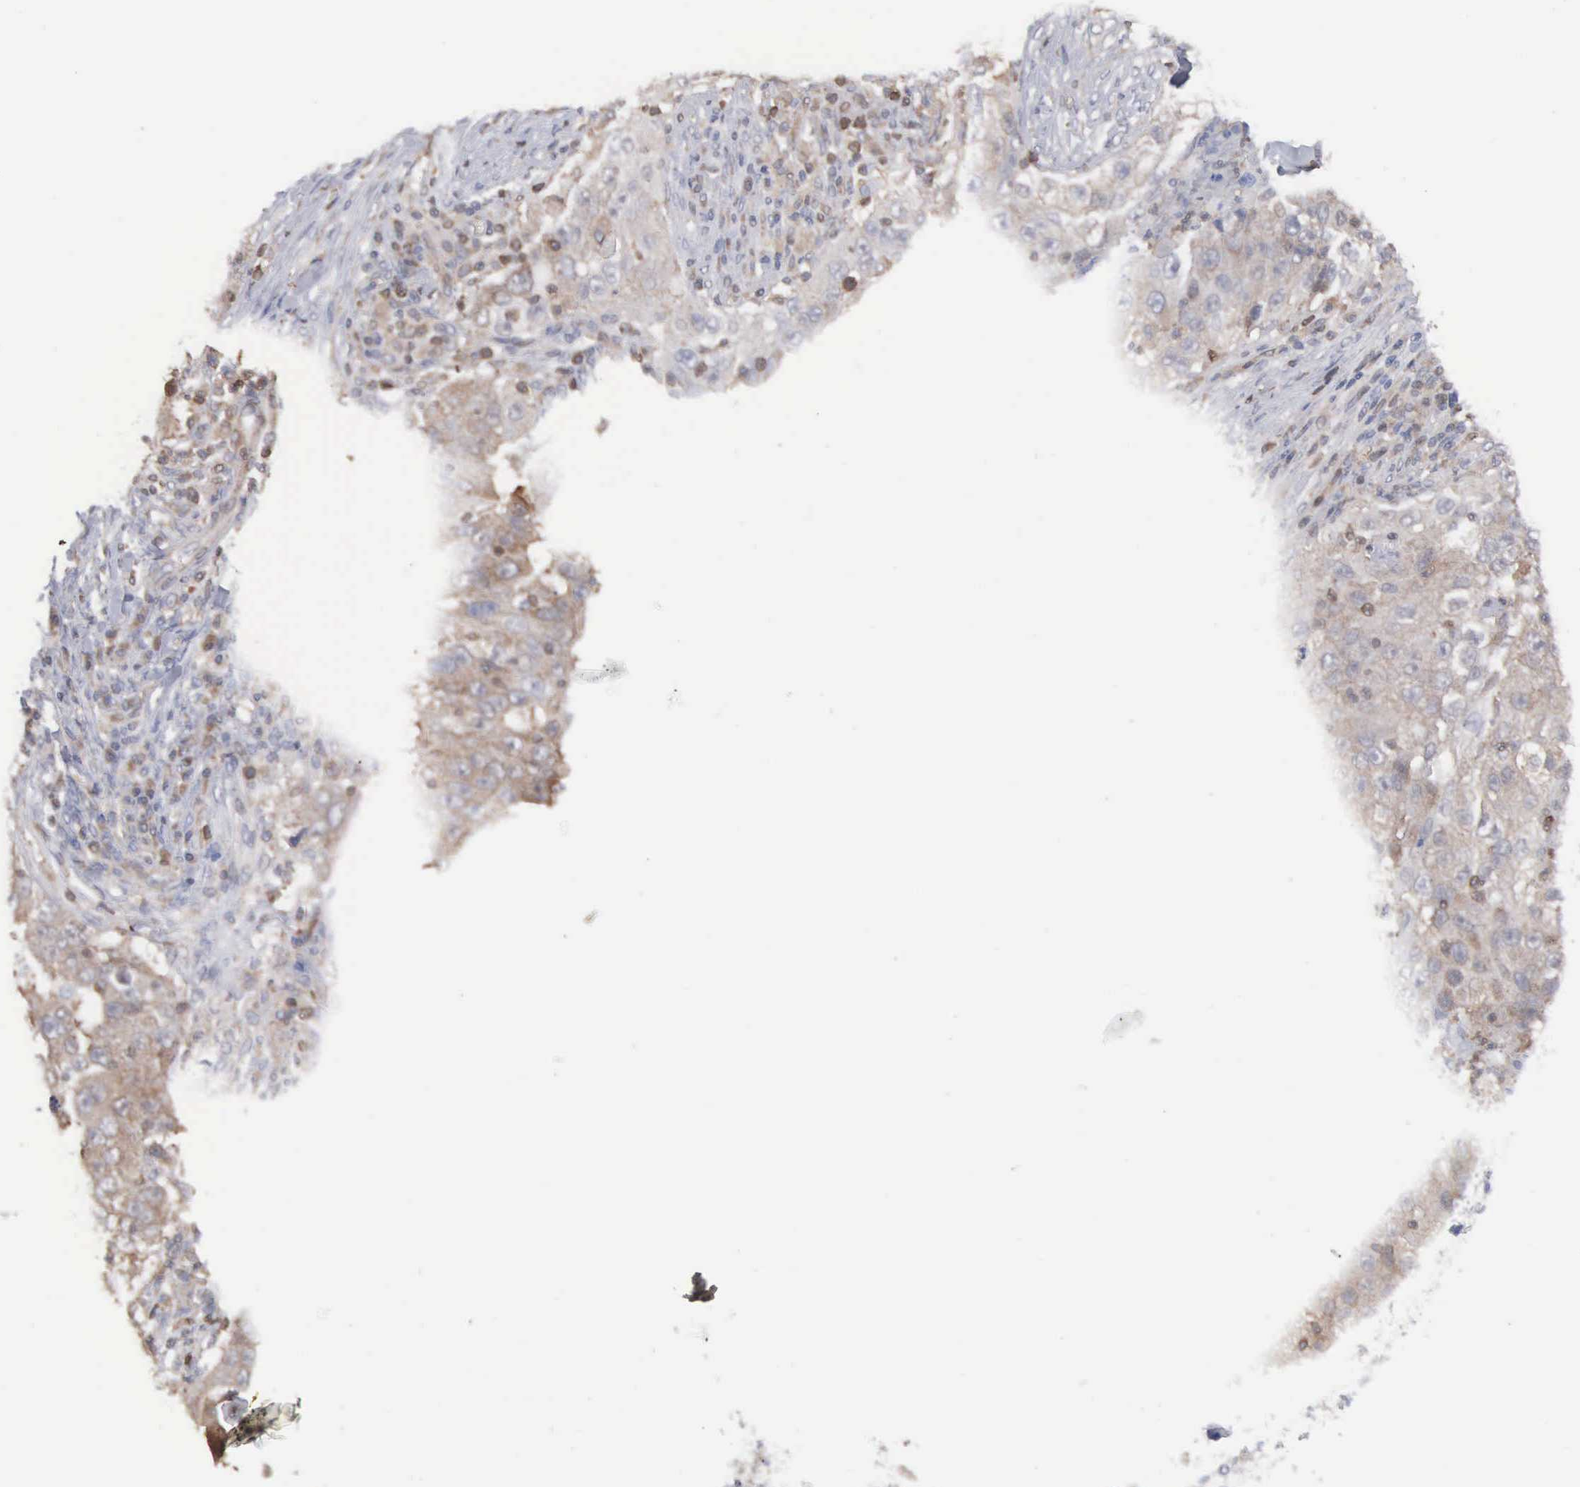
{"staining": {"intensity": "weak", "quantity": "25%-75%", "location": "cytoplasmic/membranous"}, "tissue": "lung cancer", "cell_type": "Tumor cells", "image_type": "cancer", "snomed": [{"axis": "morphology", "description": "Squamous cell carcinoma, NOS"}, {"axis": "topography", "description": "Lung"}], "caption": "IHC micrograph of human lung cancer stained for a protein (brown), which shows low levels of weak cytoplasmic/membranous positivity in approximately 25%-75% of tumor cells.", "gene": "MTHFD1", "patient": {"sex": "male", "age": 64}}